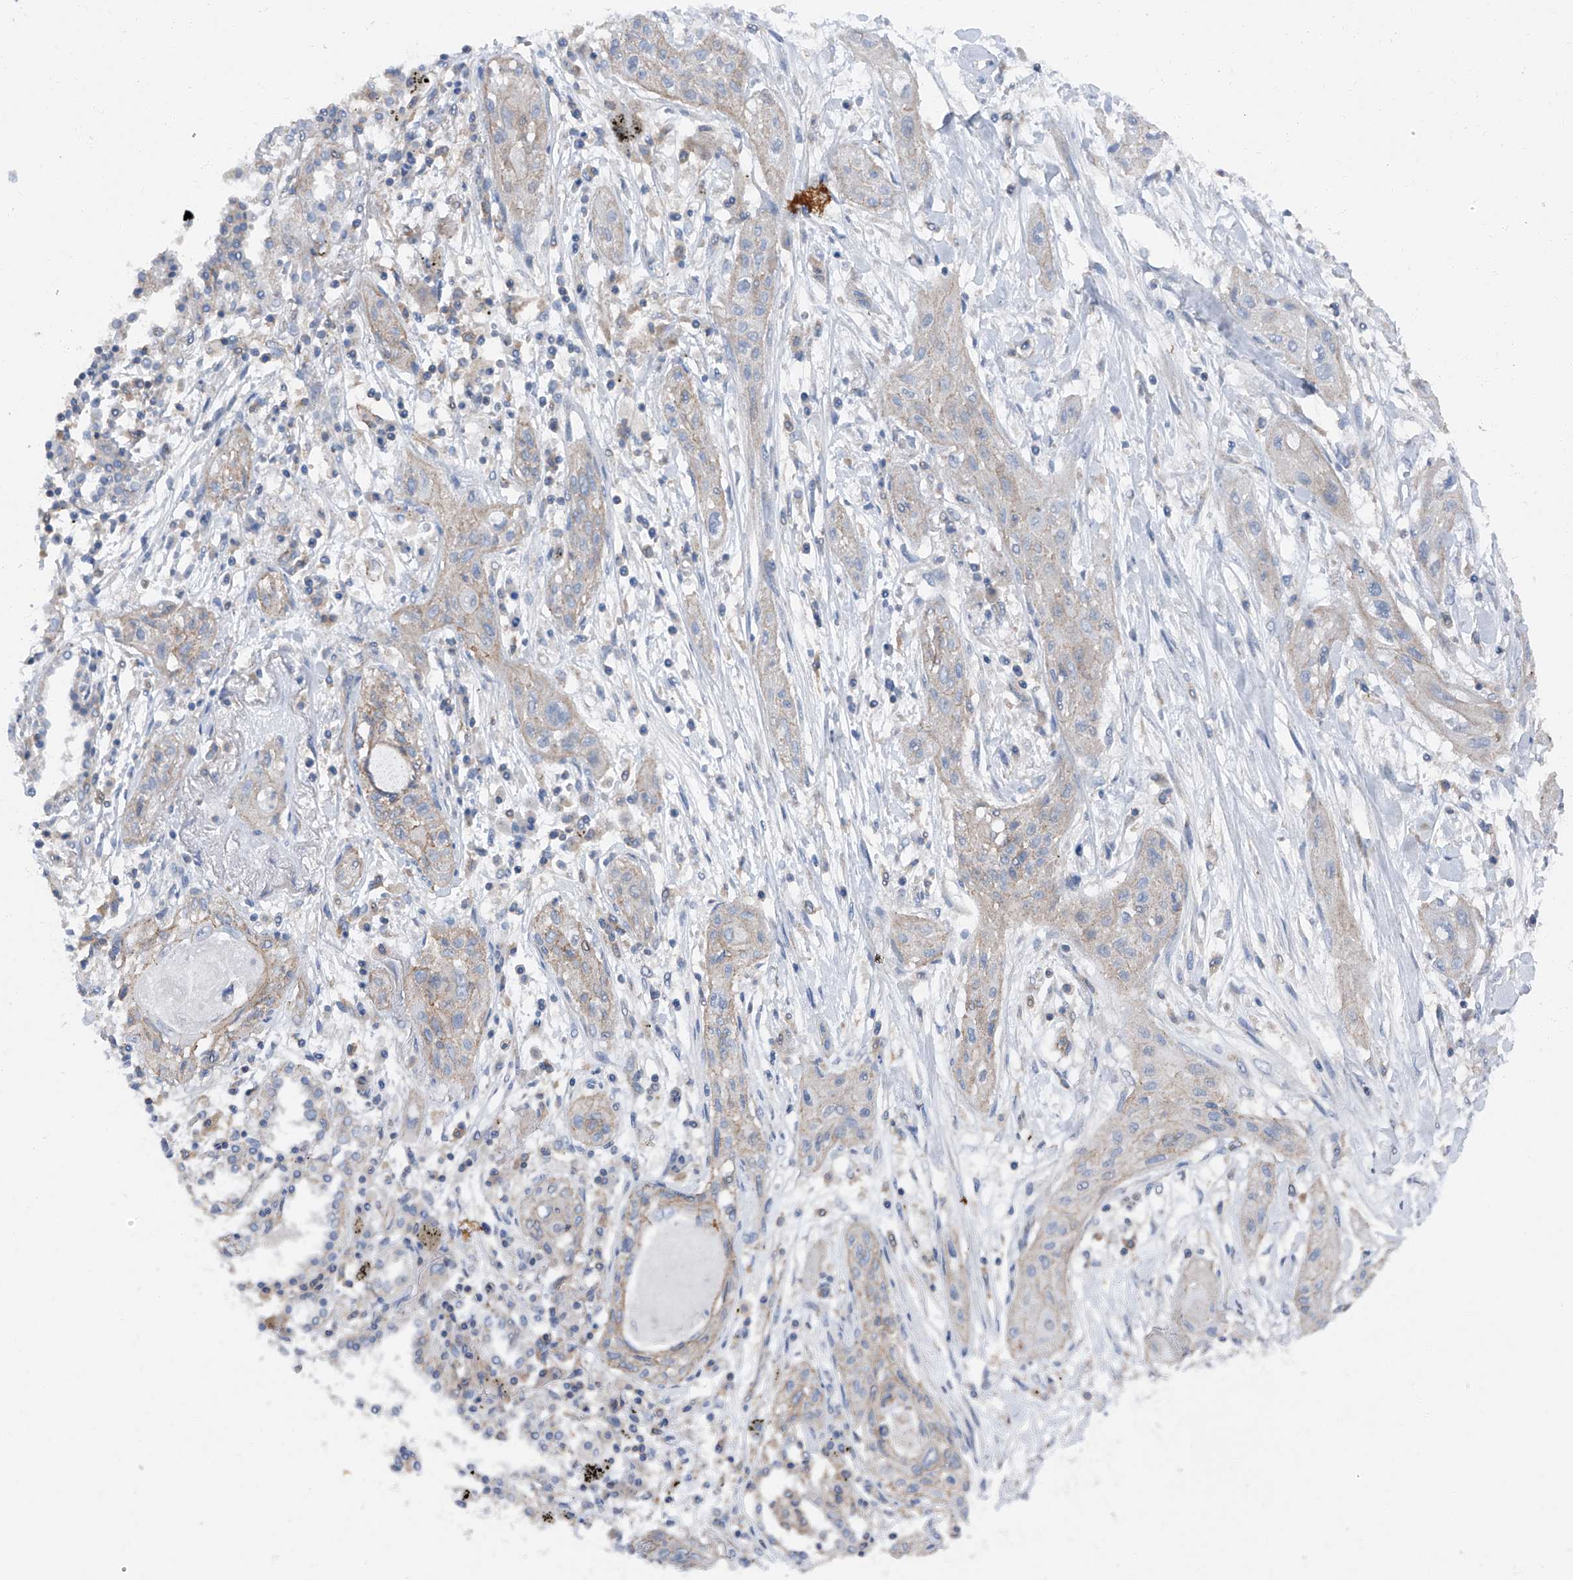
{"staining": {"intensity": "negative", "quantity": "none", "location": "none"}, "tissue": "lung cancer", "cell_type": "Tumor cells", "image_type": "cancer", "snomed": [{"axis": "morphology", "description": "Squamous cell carcinoma, NOS"}, {"axis": "topography", "description": "Lung"}], "caption": "Lung cancer stained for a protein using immunohistochemistry (IHC) displays no expression tumor cells.", "gene": "GPR142", "patient": {"sex": "female", "age": 47}}